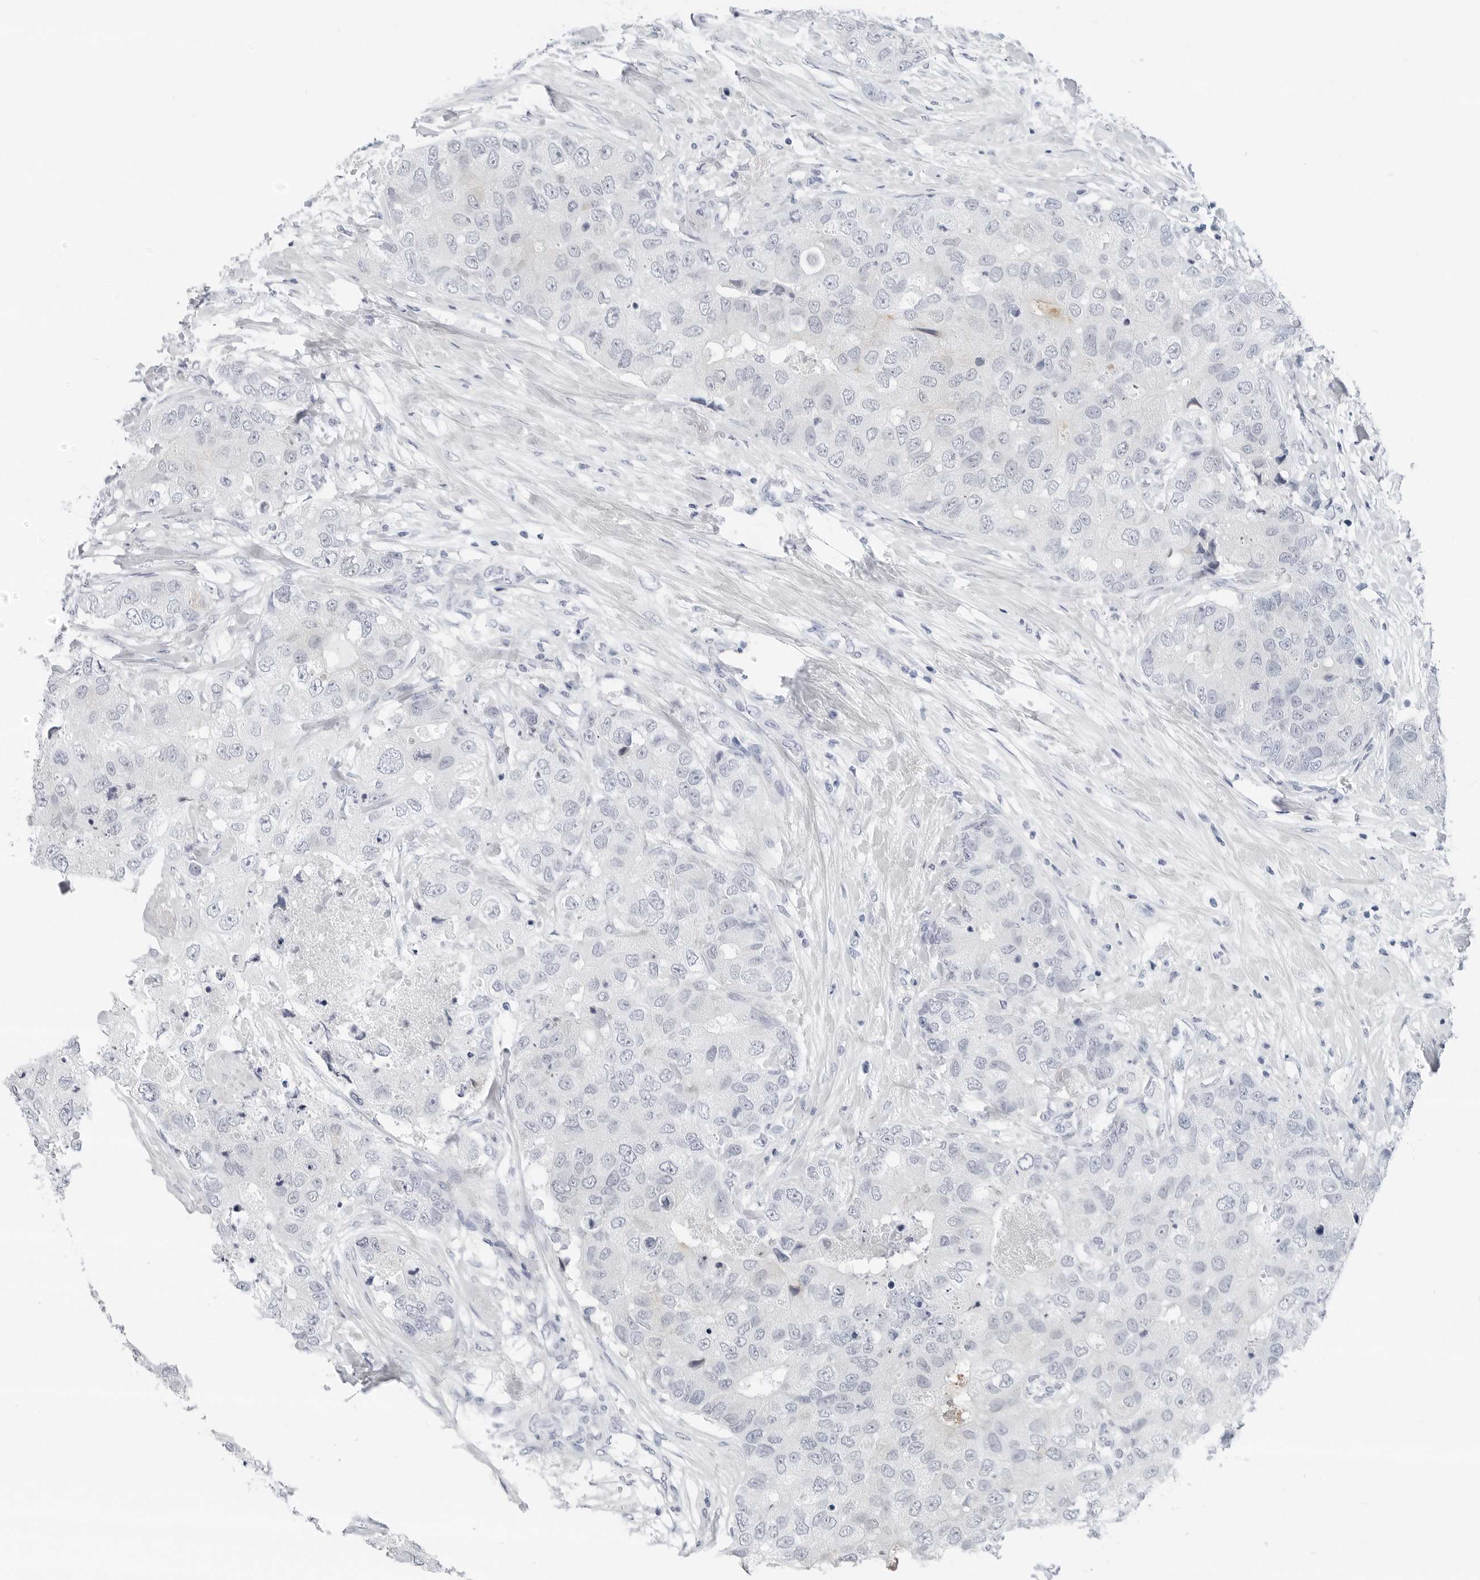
{"staining": {"intensity": "negative", "quantity": "none", "location": "none"}, "tissue": "breast cancer", "cell_type": "Tumor cells", "image_type": "cancer", "snomed": [{"axis": "morphology", "description": "Duct carcinoma"}, {"axis": "topography", "description": "Breast"}], "caption": "Tumor cells show no significant positivity in breast infiltrating ductal carcinoma. (DAB (3,3'-diaminobenzidine) immunohistochemistry visualized using brightfield microscopy, high magnification).", "gene": "SLPI", "patient": {"sex": "female", "age": 62}}